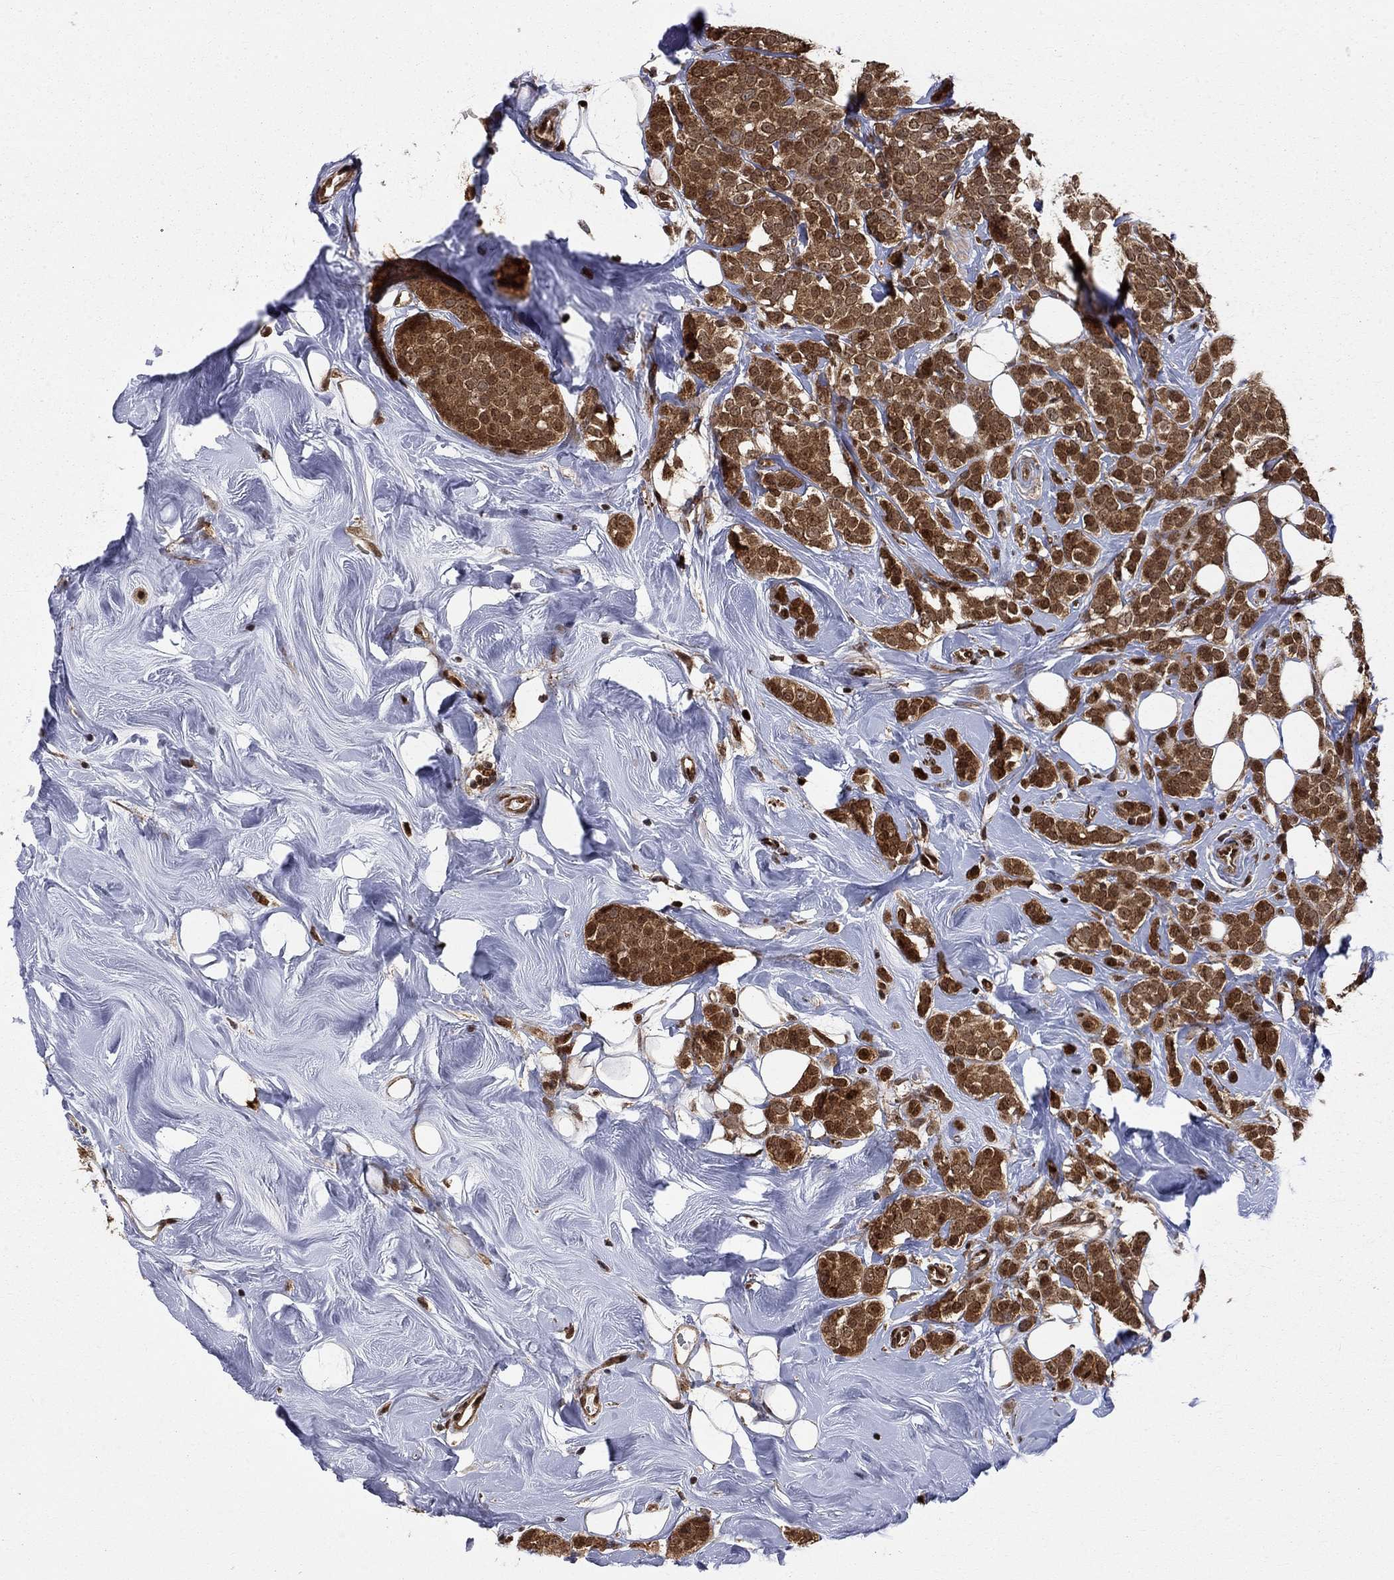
{"staining": {"intensity": "strong", "quantity": ">75%", "location": "cytoplasmic/membranous,nuclear"}, "tissue": "breast cancer", "cell_type": "Tumor cells", "image_type": "cancer", "snomed": [{"axis": "morphology", "description": "Lobular carcinoma"}, {"axis": "topography", "description": "Breast"}], "caption": "Breast cancer stained with DAB (3,3'-diaminobenzidine) immunohistochemistry shows high levels of strong cytoplasmic/membranous and nuclear positivity in approximately >75% of tumor cells. (brown staining indicates protein expression, while blue staining denotes nuclei).", "gene": "ELOB", "patient": {"sex": "female", "age": 49}}